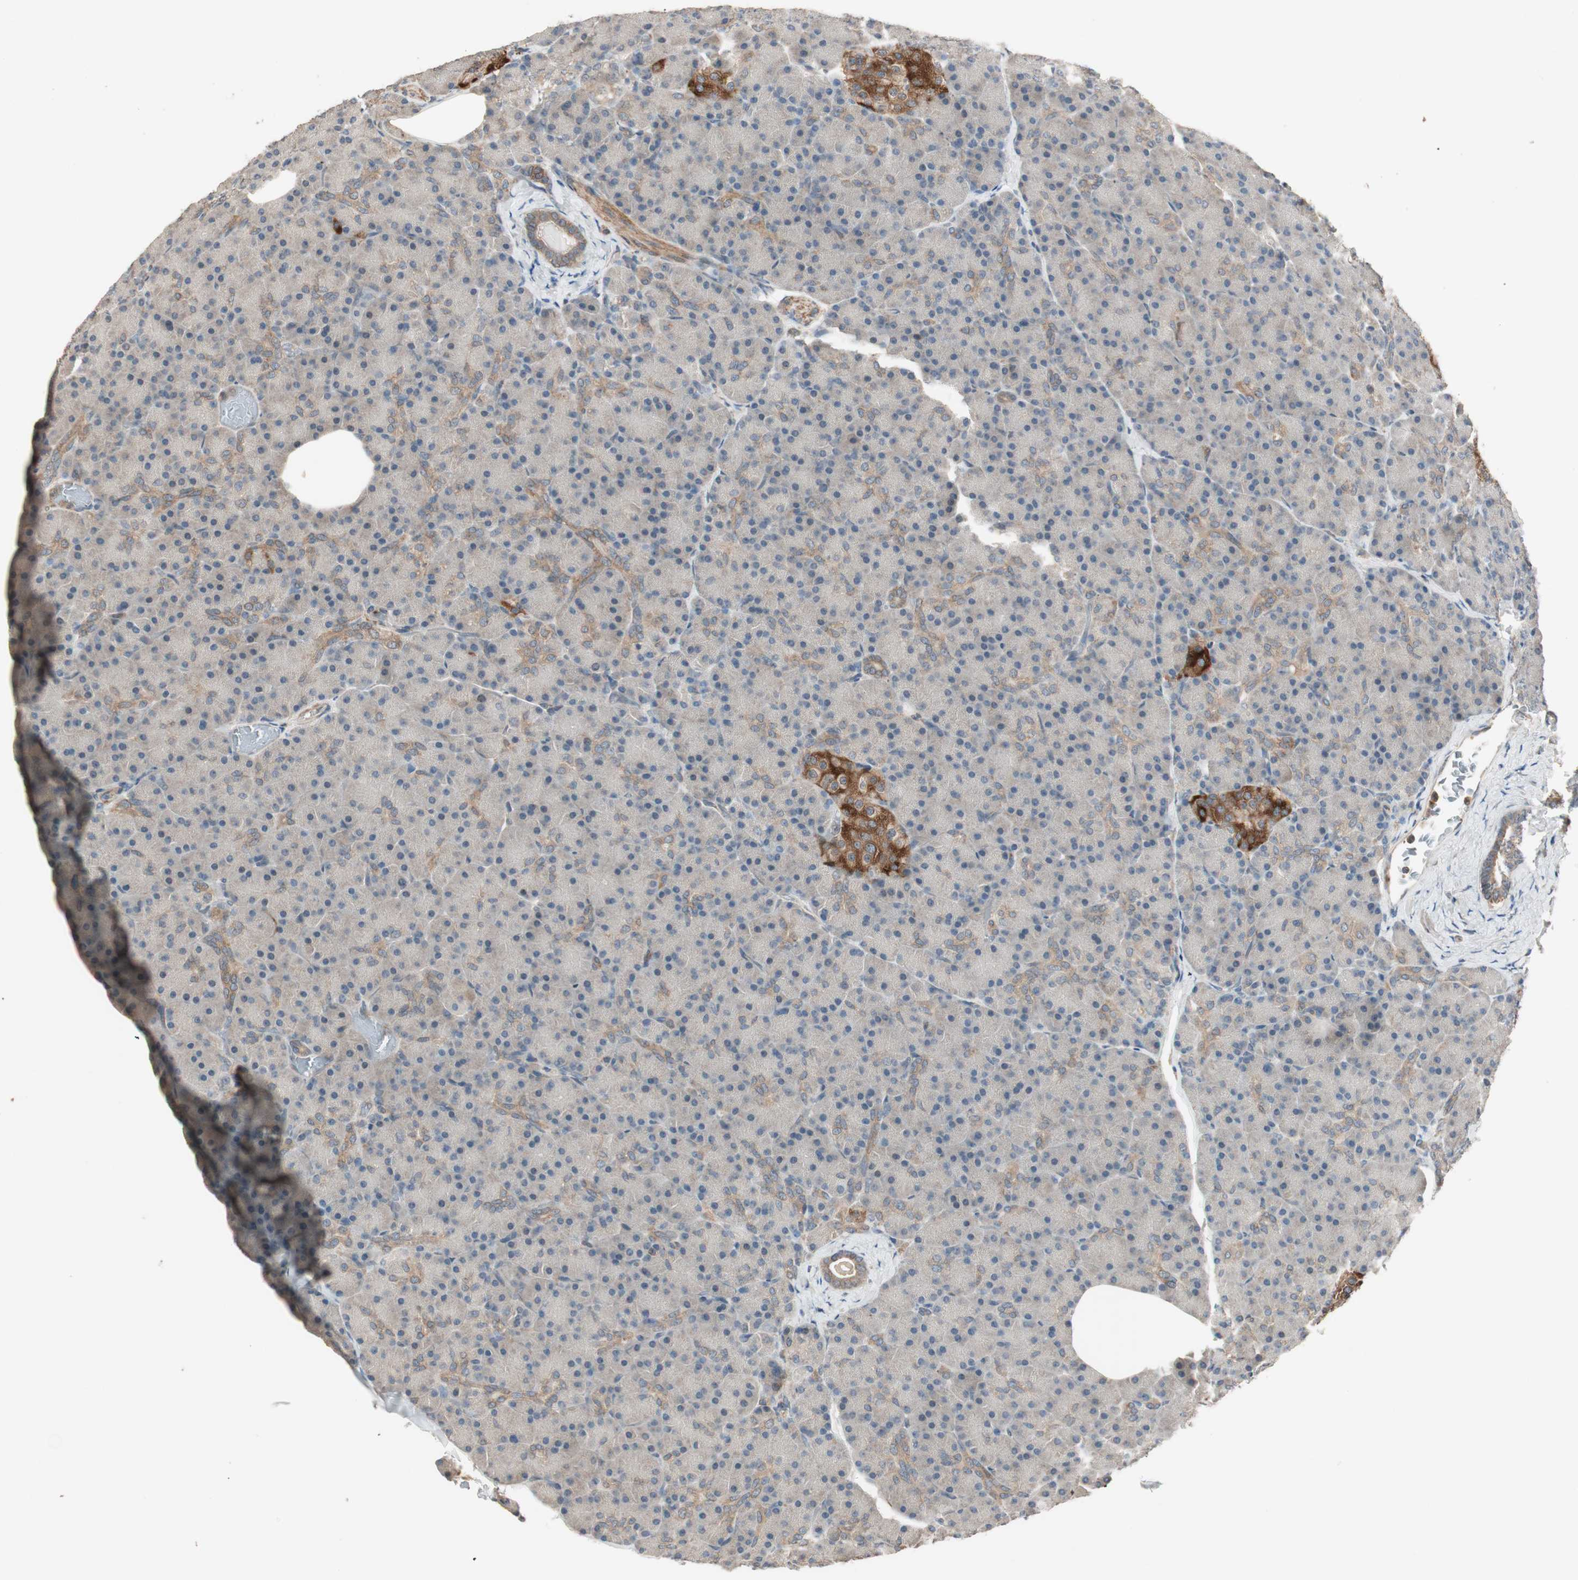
{"staining": {"intensity": "negative", "quantity": "none", "location": "none"}, "tissue": "pancreas", "cell_type": "Exocrine glandular cells", "image_type": "normal", "snomed": [{"axis": "morphology", "description": "Normal tissue, NOS"}, {"axis": "topography", "description": "Pancreas"}], "caption": "Immunohistochemistry (IHC) of benign pancreas demonstrates no staining in exocrine glandular cells.", "gene": "ATP6AP2", "patient": {"sex": "female", "age": 43}}